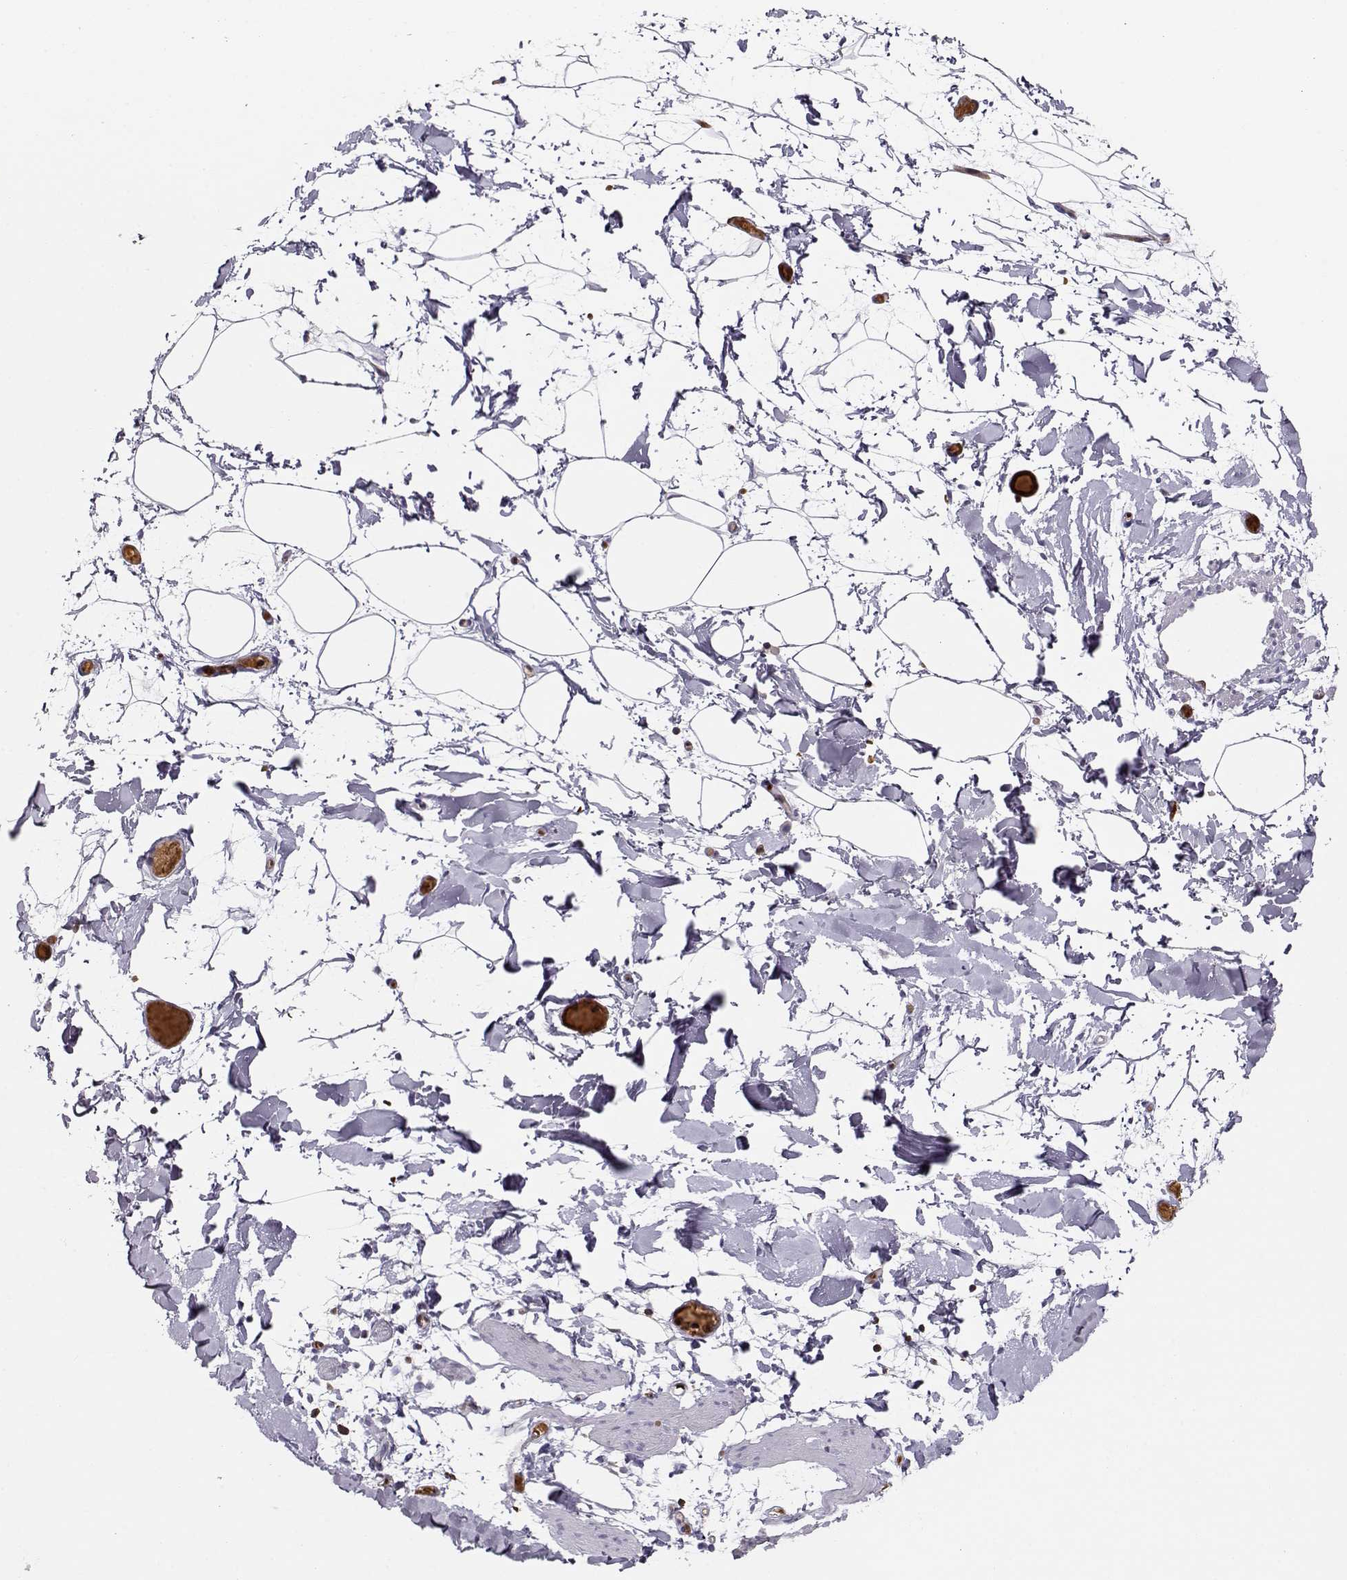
{"staining": {"intensity": "negative", "quantity": "none", "location": "none"}, "tissue": "adipose tissue", "cell_type": "Adipocytes", "image_type": "normal", "snomed": [{"axis": "morphology", "description": "Normal tissue, NOS"}, {"axis": "topography", "description": "Gallbladder"}, {"axis": "topography", "description": "Peripheral nerve tissue"}], "caption": "This histopathology image is of unremarkable adipose tissue stained with immunohistochemistry to label a protein in brown with the nuclei are counter-stained blue. There is no staining in adipocytes.", "gene": "PNP", "patient": {"sex": "female", "age": 45}}